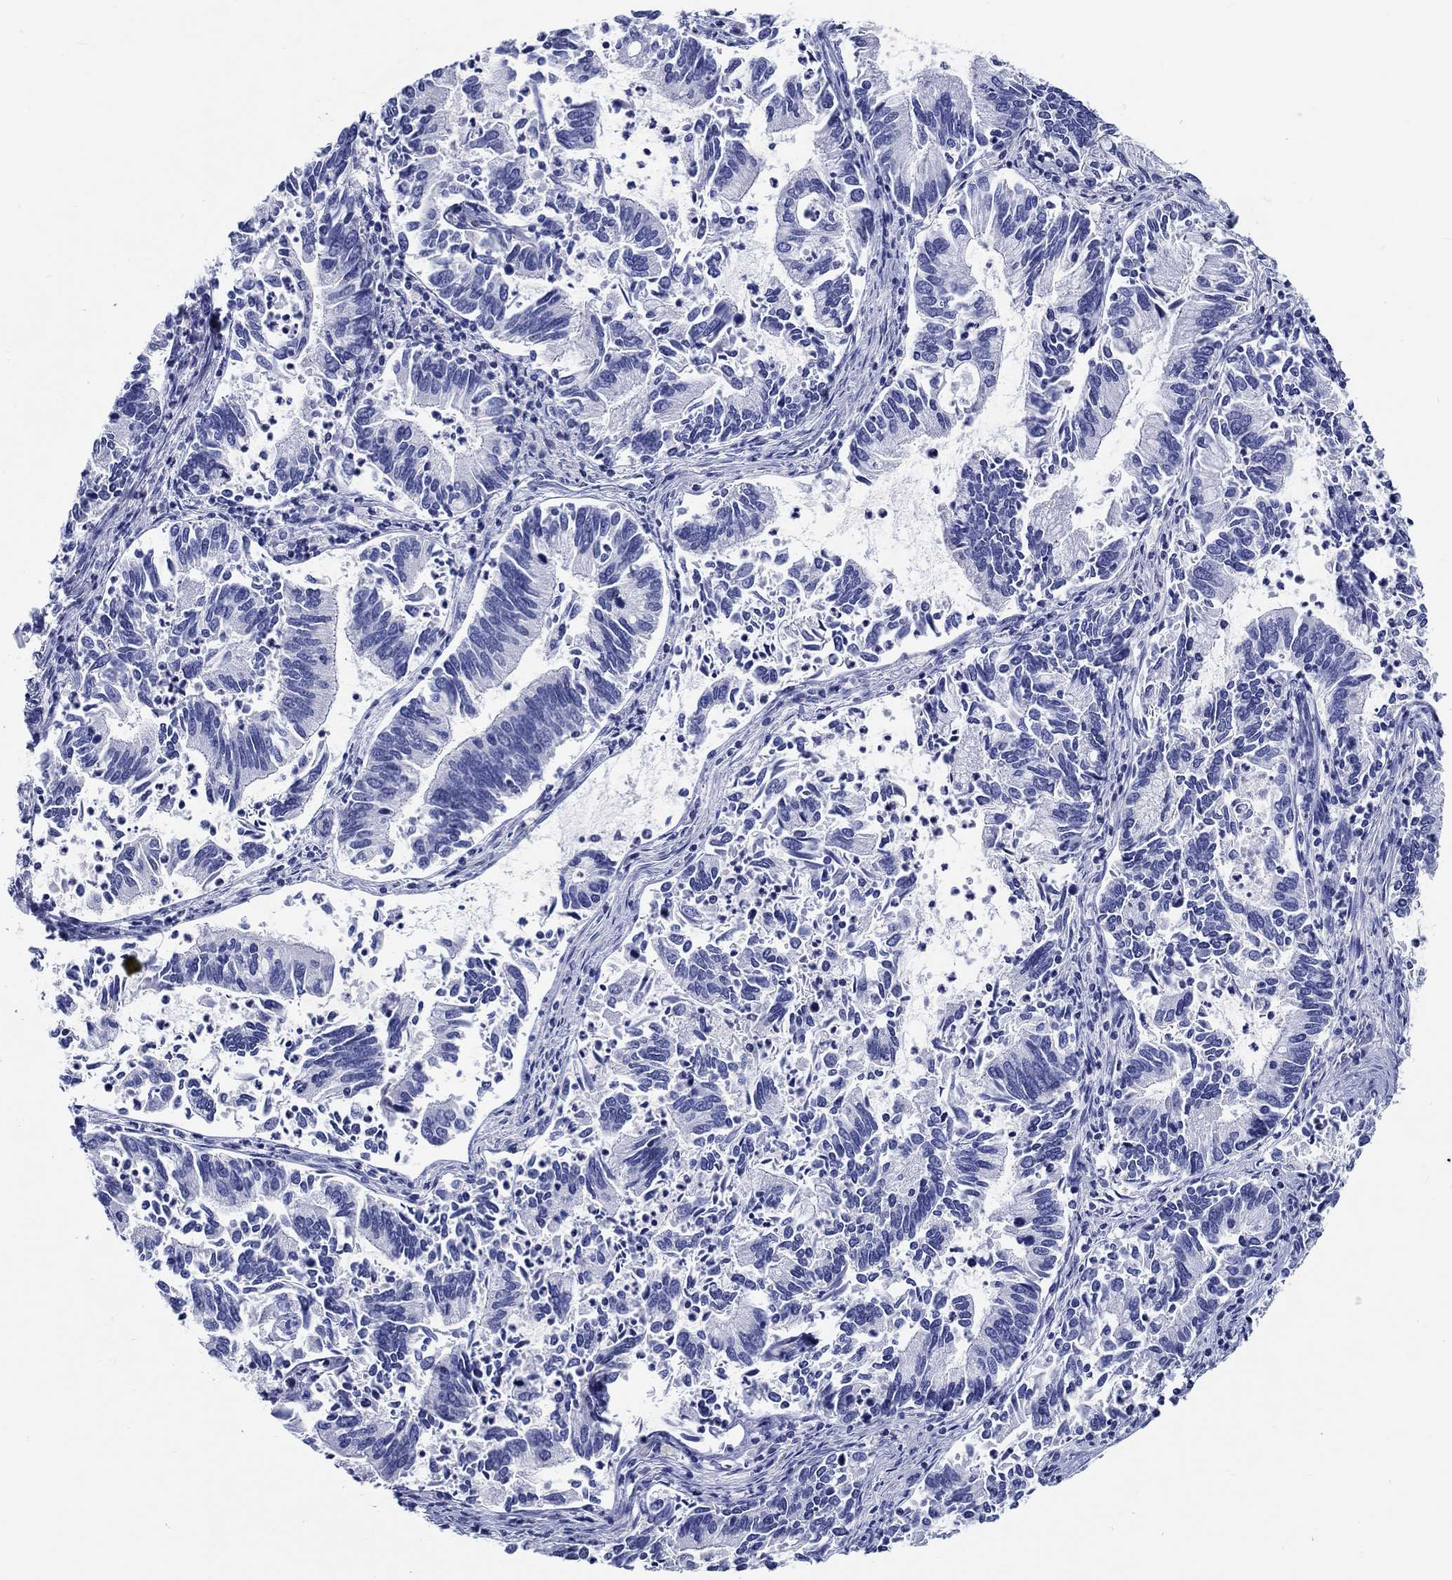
{"staining": {"intensity": "negative", "quantity": "none", "location": "none"}, "tissue": "cervical cancer", "cell_type": "Tumor cells", "image_type": "cancer", "snomed": [{"axis": "morphology", "description": "Adenocarcinoma, NOS"}, {"axis": "topography", "description": "Cervix"}], "caption": "A histopathology image of cervical cancer stained for a protein exhibits no brown staining in tumor cells. (DAB (3,3'-diaminobenzidine) immunohistochemistry (IHC), high magnification).", "gene": "FBXO2", "patient": {"sex": "female", "age": 42}}